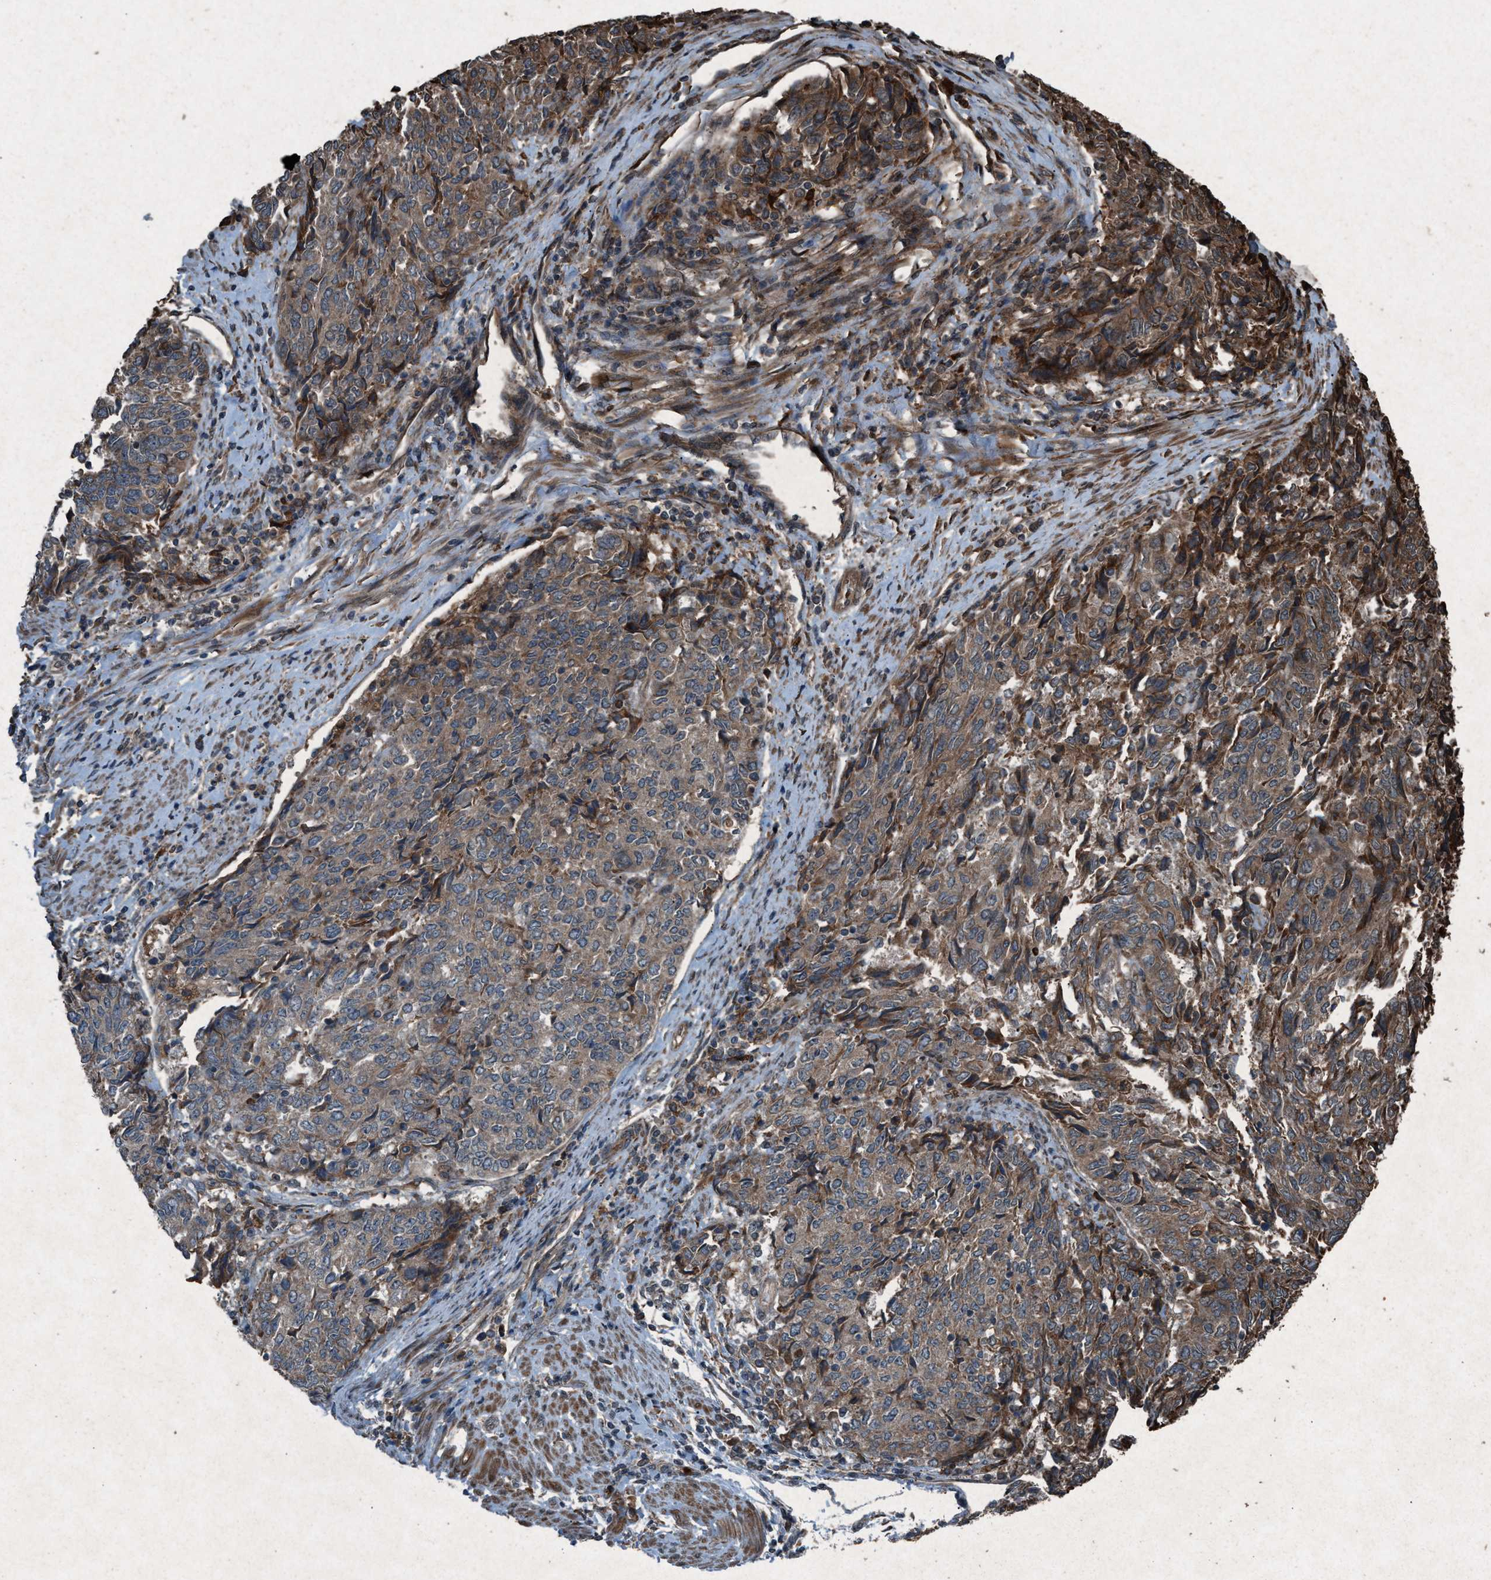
{"staining": {"intensity": "weak", "quantity": ">75%", "location": "cytoplasmic/membranous"}, "tissue": "endometrial cancer", "cell_type": "Tumor cells", "image_type": "cancer", "snomed": [{"axis": "morphology", "description": "Adenocarcinoma, NOS"}, {"axis": "topography", "description": "Endometrium"}], "caption": "IHC (DAB (3,3'-diaminobenzidine)) staining of endometrial adenocarcinoma demonstrates weak cytoplasmic/membranous protein positivity in approximately >75% of tumor cells.", "gene": "CALR", "patient": {"sex": "female", "age": 80}}